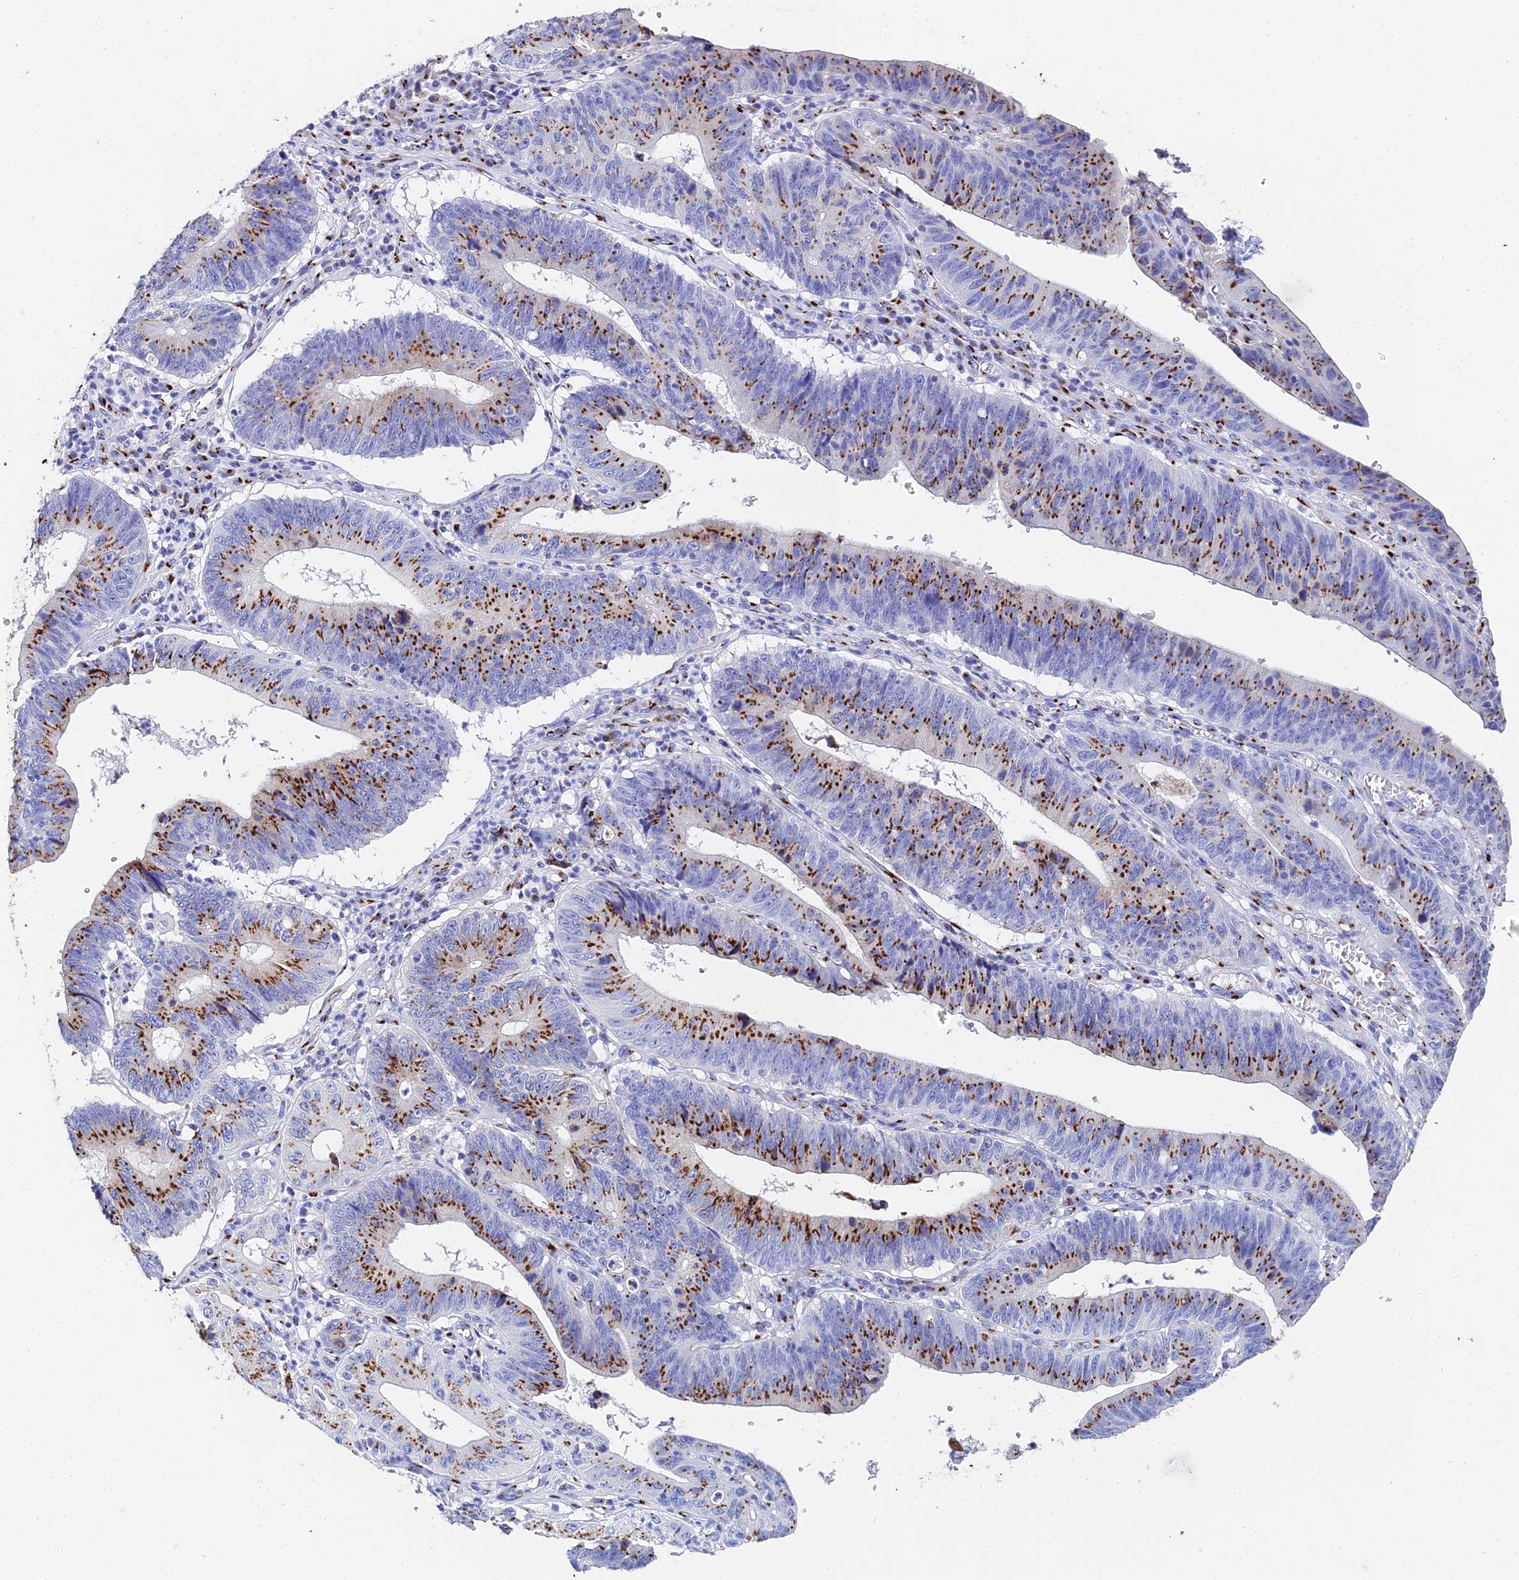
{"staining": {"intensity": "moderate", "quantity": ">75%", "location": "cytoplasmic/membranous"}, "tissue": "stomach cancer", "cell_type": "Tumor cells", "image_type": "cancer", "snomed": [{"axis": "morphology", "description": "Adenocarcinoma, NOS"}, {"axis": "topography", "description": "Stomach"}], "caption": "Protein expression analysis of human stomach cancer (adenocarcinoma) reveals moderate cytoplasmic/membranous positivity in about >75% of tumor cells.", "gene": "ENSG00000268674", "patient": {"sex": "male", "age": 59}}